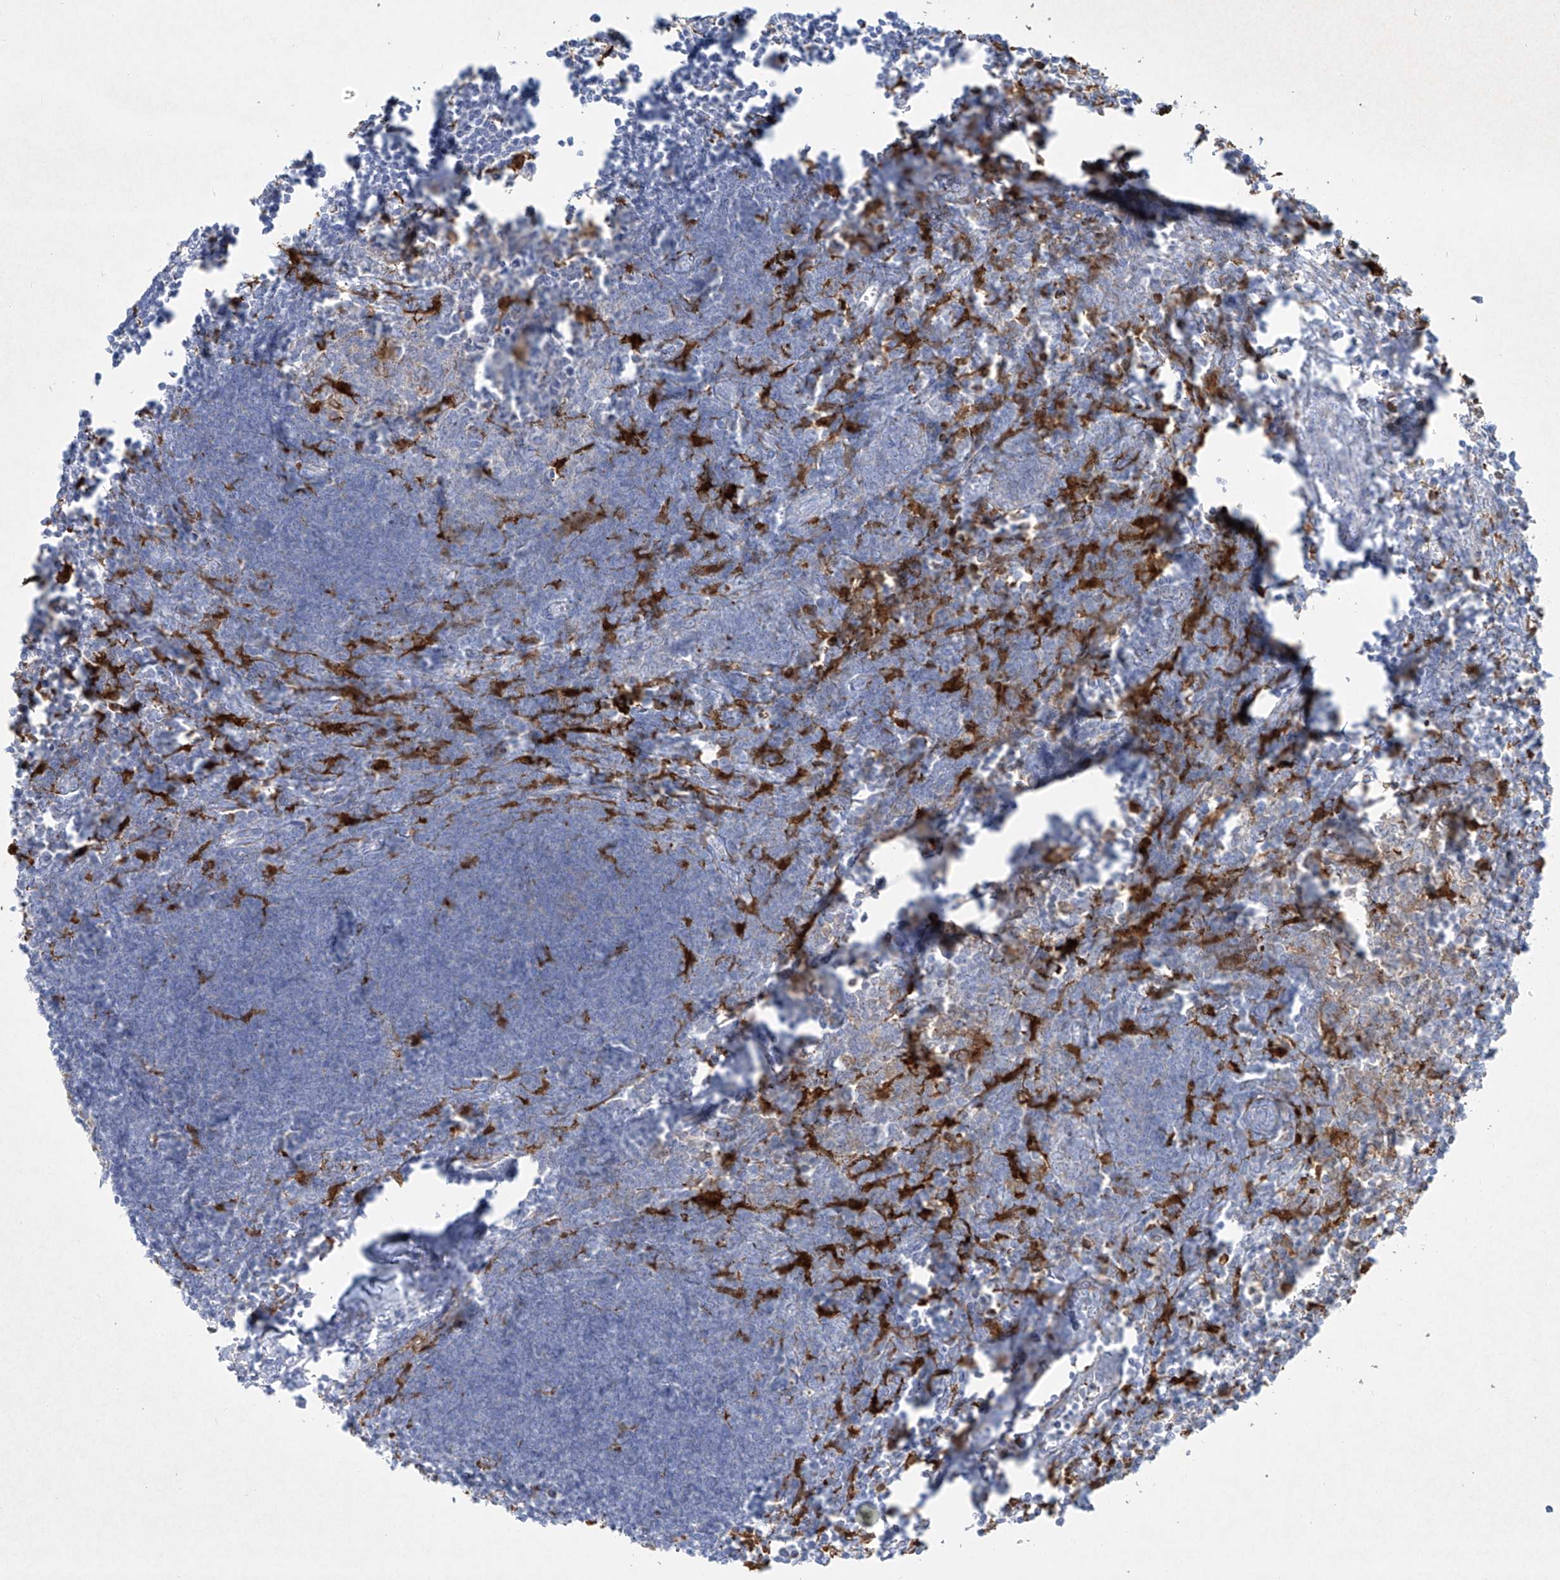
{"staining": {"intensity": "moderate", "quantity": "<25%", "location": "cytoplasmic/membranous"}, "tissue": "lymph node", "cell_type": "Germinal center cells", "image_type": "normal", "snomed": [{"axis": "morphology", "description": "Normal tissue, NOS"}, {"axis": "morphology", "description": "Malignant melanoma, Metastatic site"}, {"axis": "topography", "description": "Lymph node"}], "caption": "Immunohistochemical staining of benign human lymph node reveals low levels of moderate cytoplasmic/membranous staining in approximately <25% of germinal center cells.", "gene": "PLEK", "patient": {"sex": "male", "age": 41}}